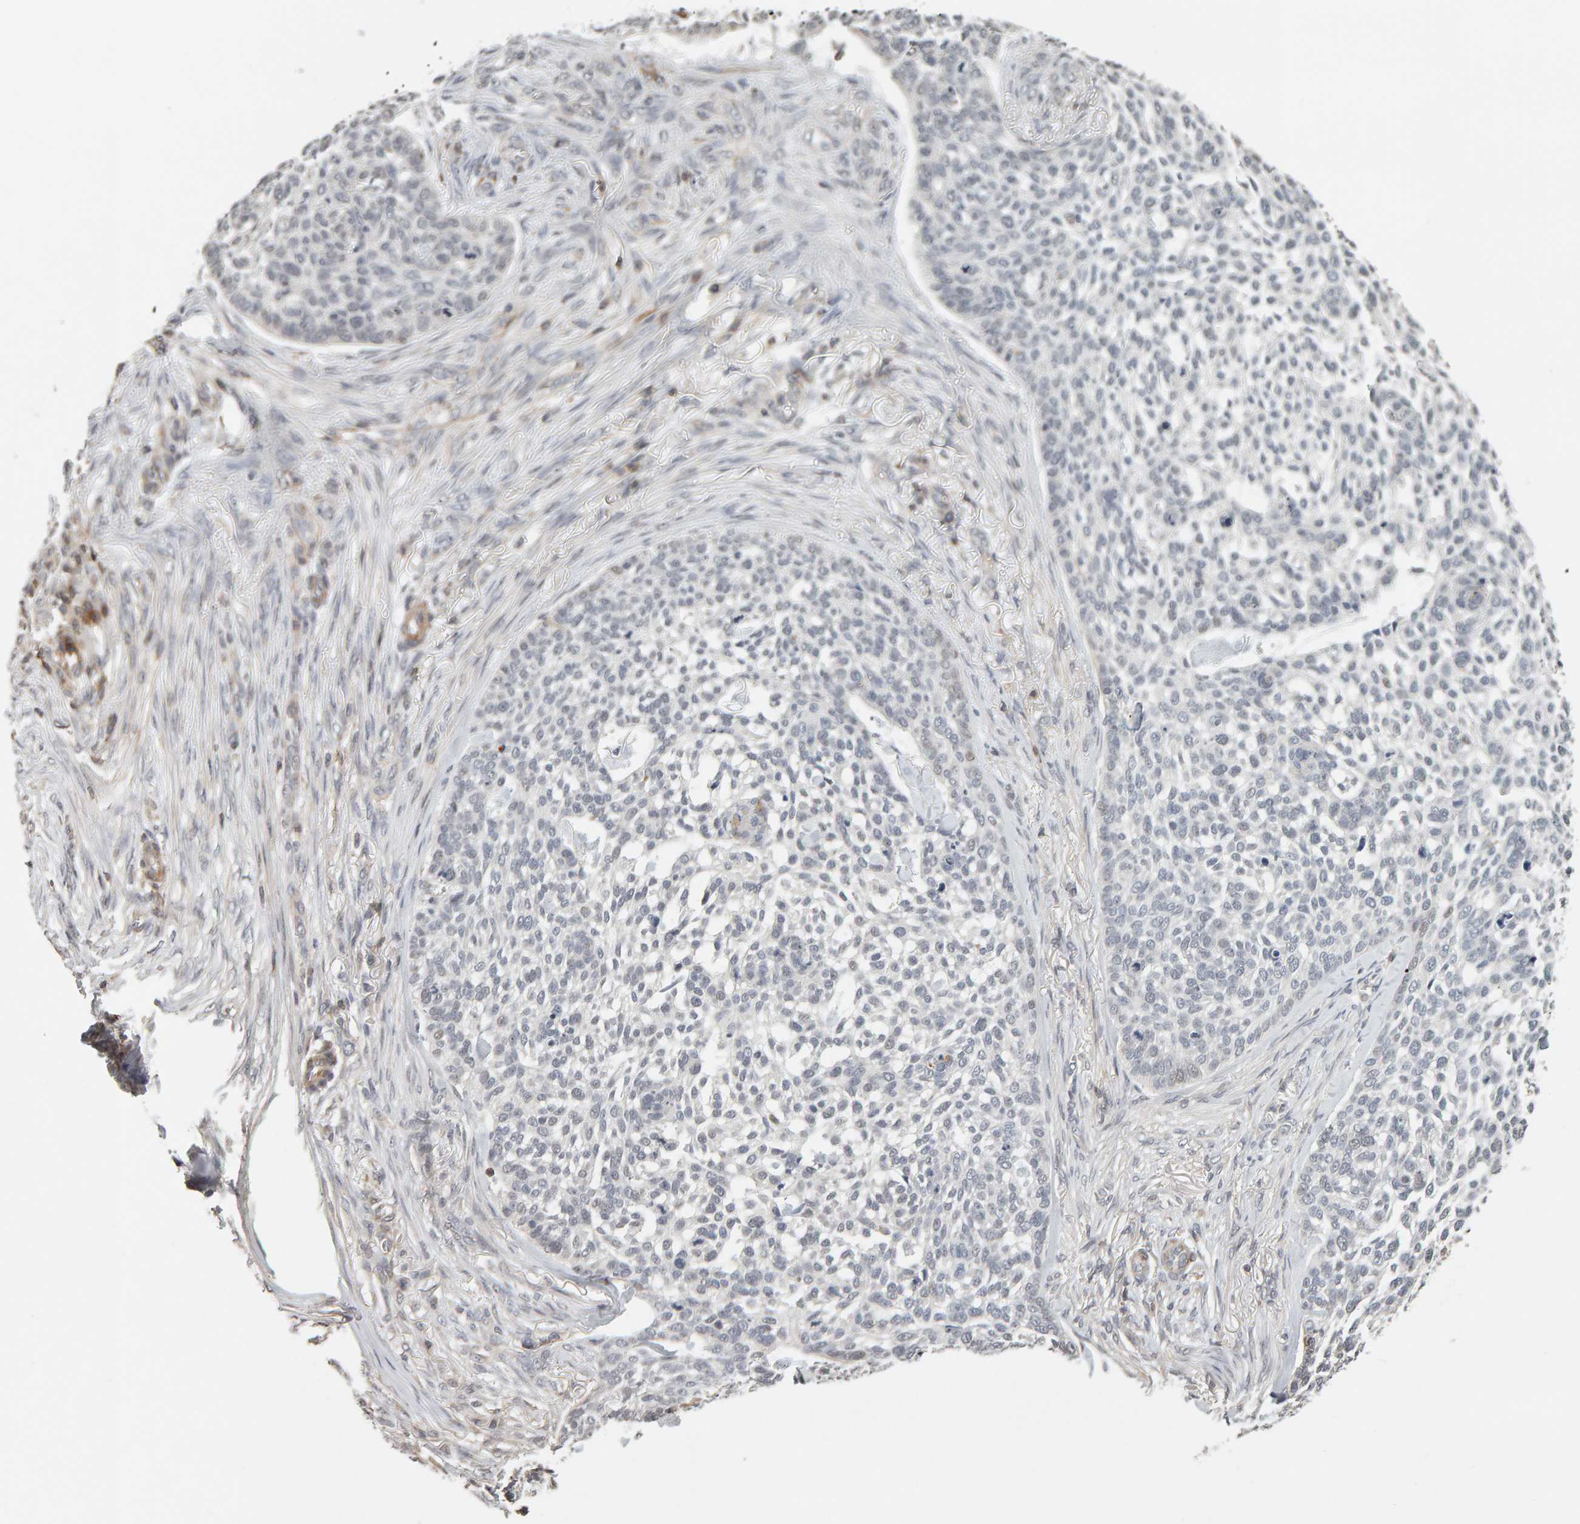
{"staining": {"intensity": "negative", "quantity": "none", "location": "none"}, "tissue": "skin cancer", "cell_type": "Tumor cells", "image_type": "cancer", "snomed": [{"axis": "morphology", "description": "Basal cell carcinoma"}, {"axis": "topography", "description": "Skin"}], "caption": "Immunohistochemistry of human skin cancer reveals no staining in tumor cells. Nuclei are stained in blue.", "gene": "TEFM", "patient": {"sex": "female", "age": 64}}